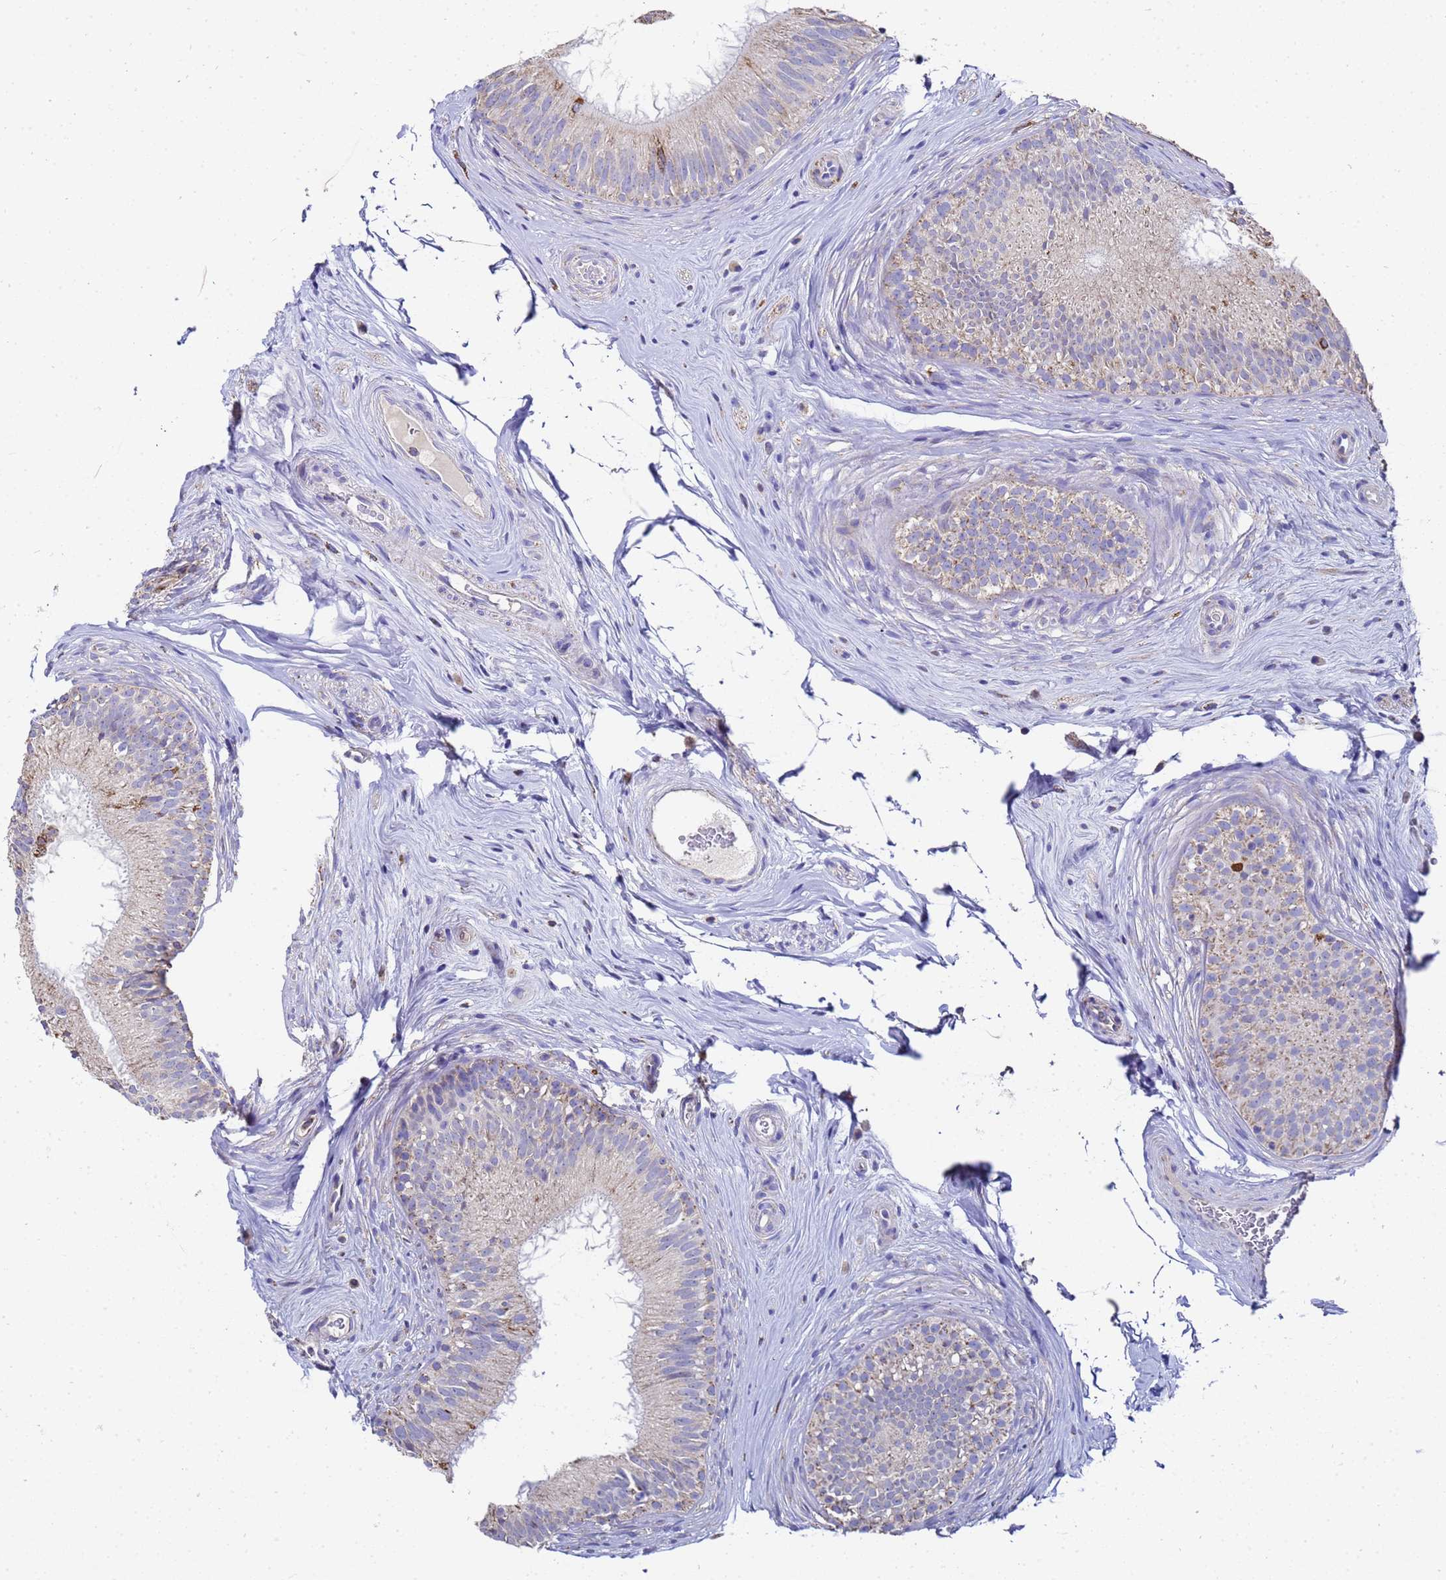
{"staining": {"intensity": "moderate", "quantity": "25%-75%", "location": "cytoplasmic/membranous"}, "tissue": "epididymis", "cell_type": "Glandular cells", "image_type": "normal", "snomed": [{"axis": "morphology", "description": "Normal tissue, NOS"}, {"axis": "topography", "description": "Epididymis"}], "caption": "Glandular cells reveal moderate cytoplasmic/membranous staining in approximately 25%-75% of cells in normal epididymis. (IHC, brightfield microscopy, high magnification).", "gene": "MRPS12", "patient": {"sex": "male", "age": 34}}